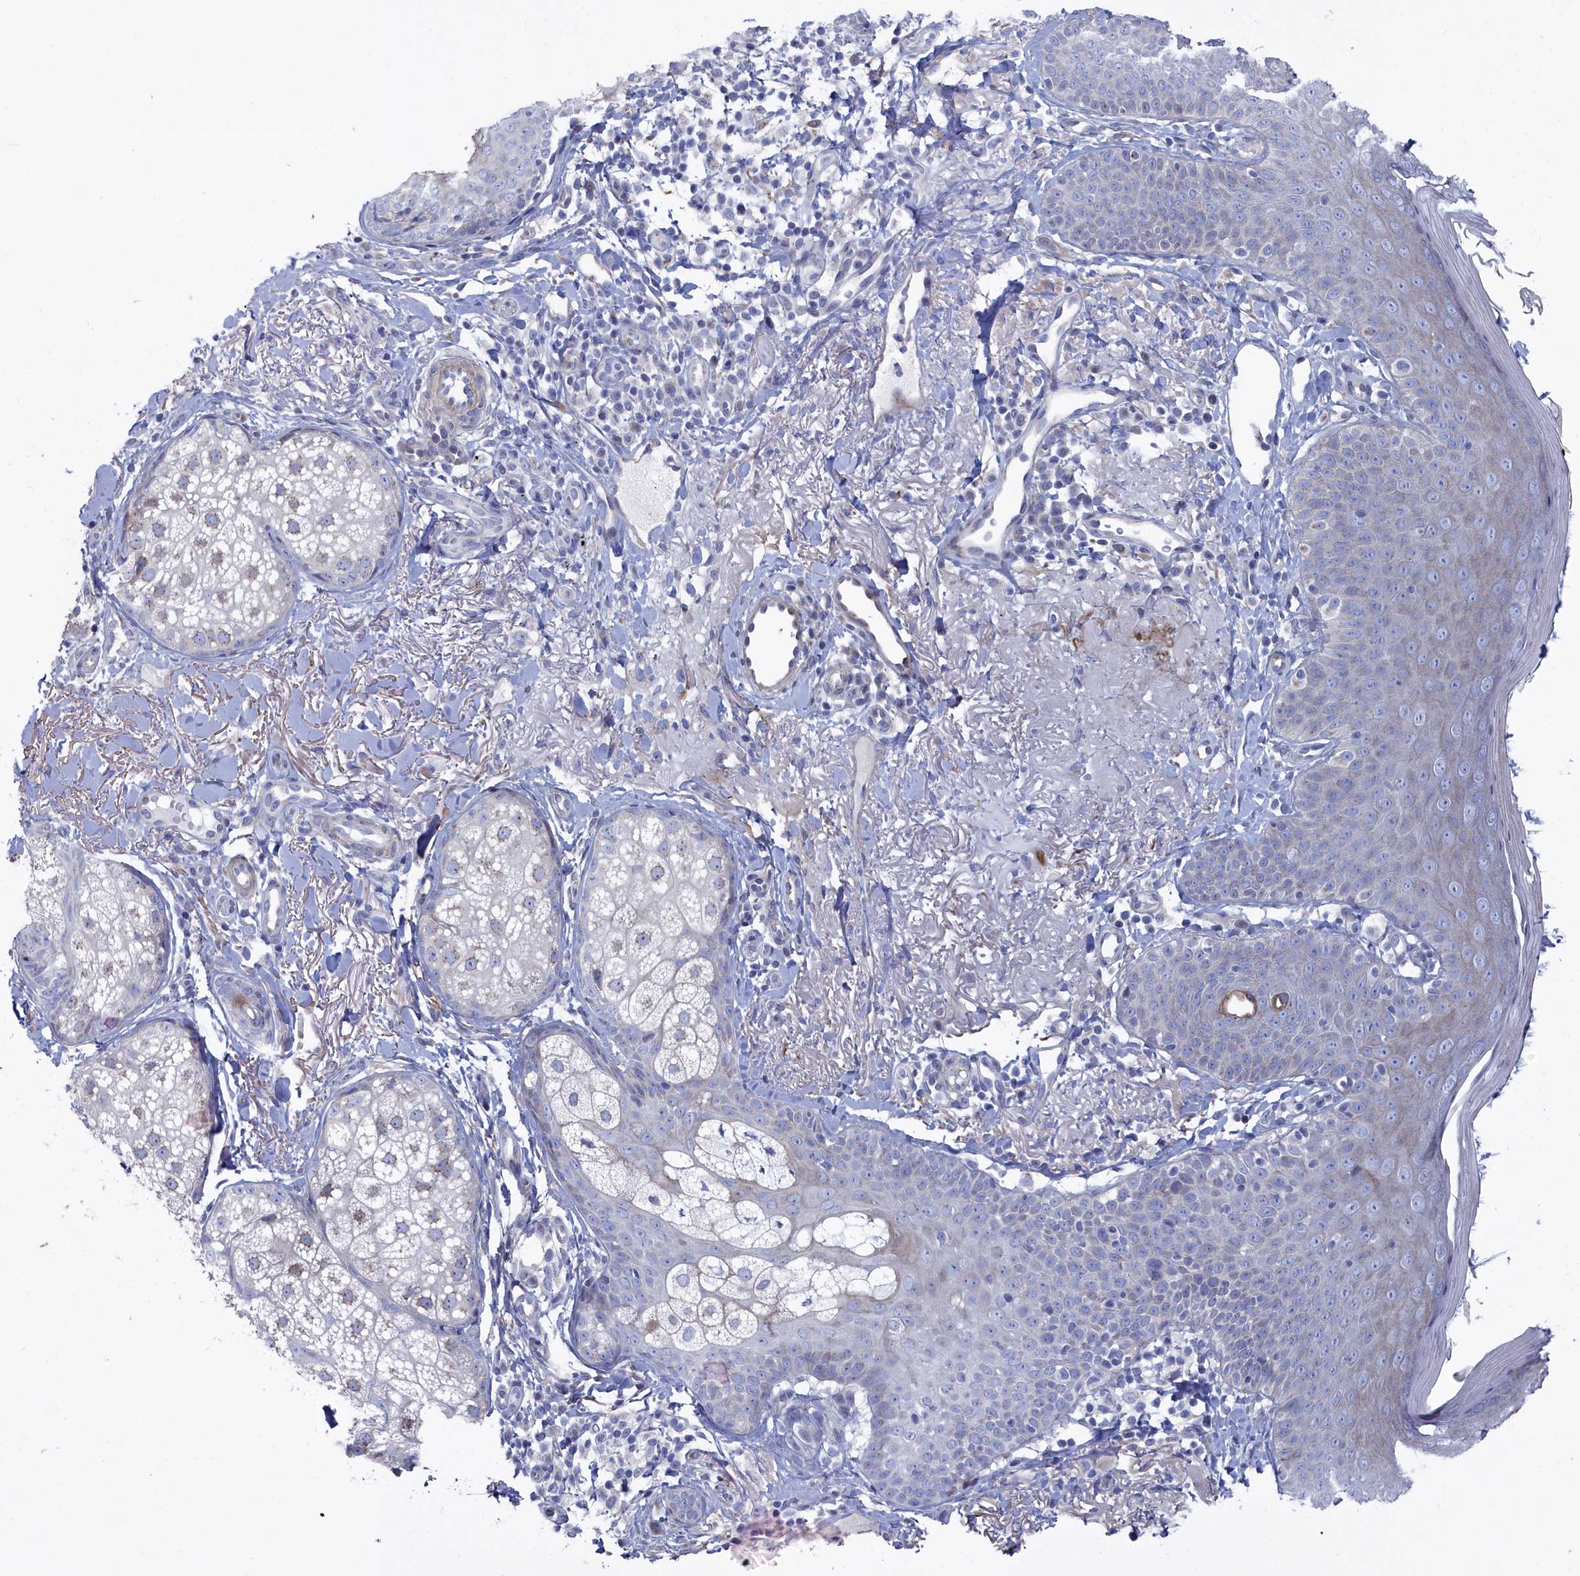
{"staining": {"intensity": "negative", "quantity": "none", "location": "none"}, "tissue": "skin", "cell_type": "Fibroblasts", "image_type": "normal", "snomed": [{"axis": "morphology", "description": "Normal tissue, NOS"}, {"axis": "topography", "description": "Skin"}], "caption": "Immunohistochemical staining of unremarkable human skin reveals no significant positivity in fibroblasts.", "gene": "SHISAL2A", "patient": {"sex": "male", "age": 57}}